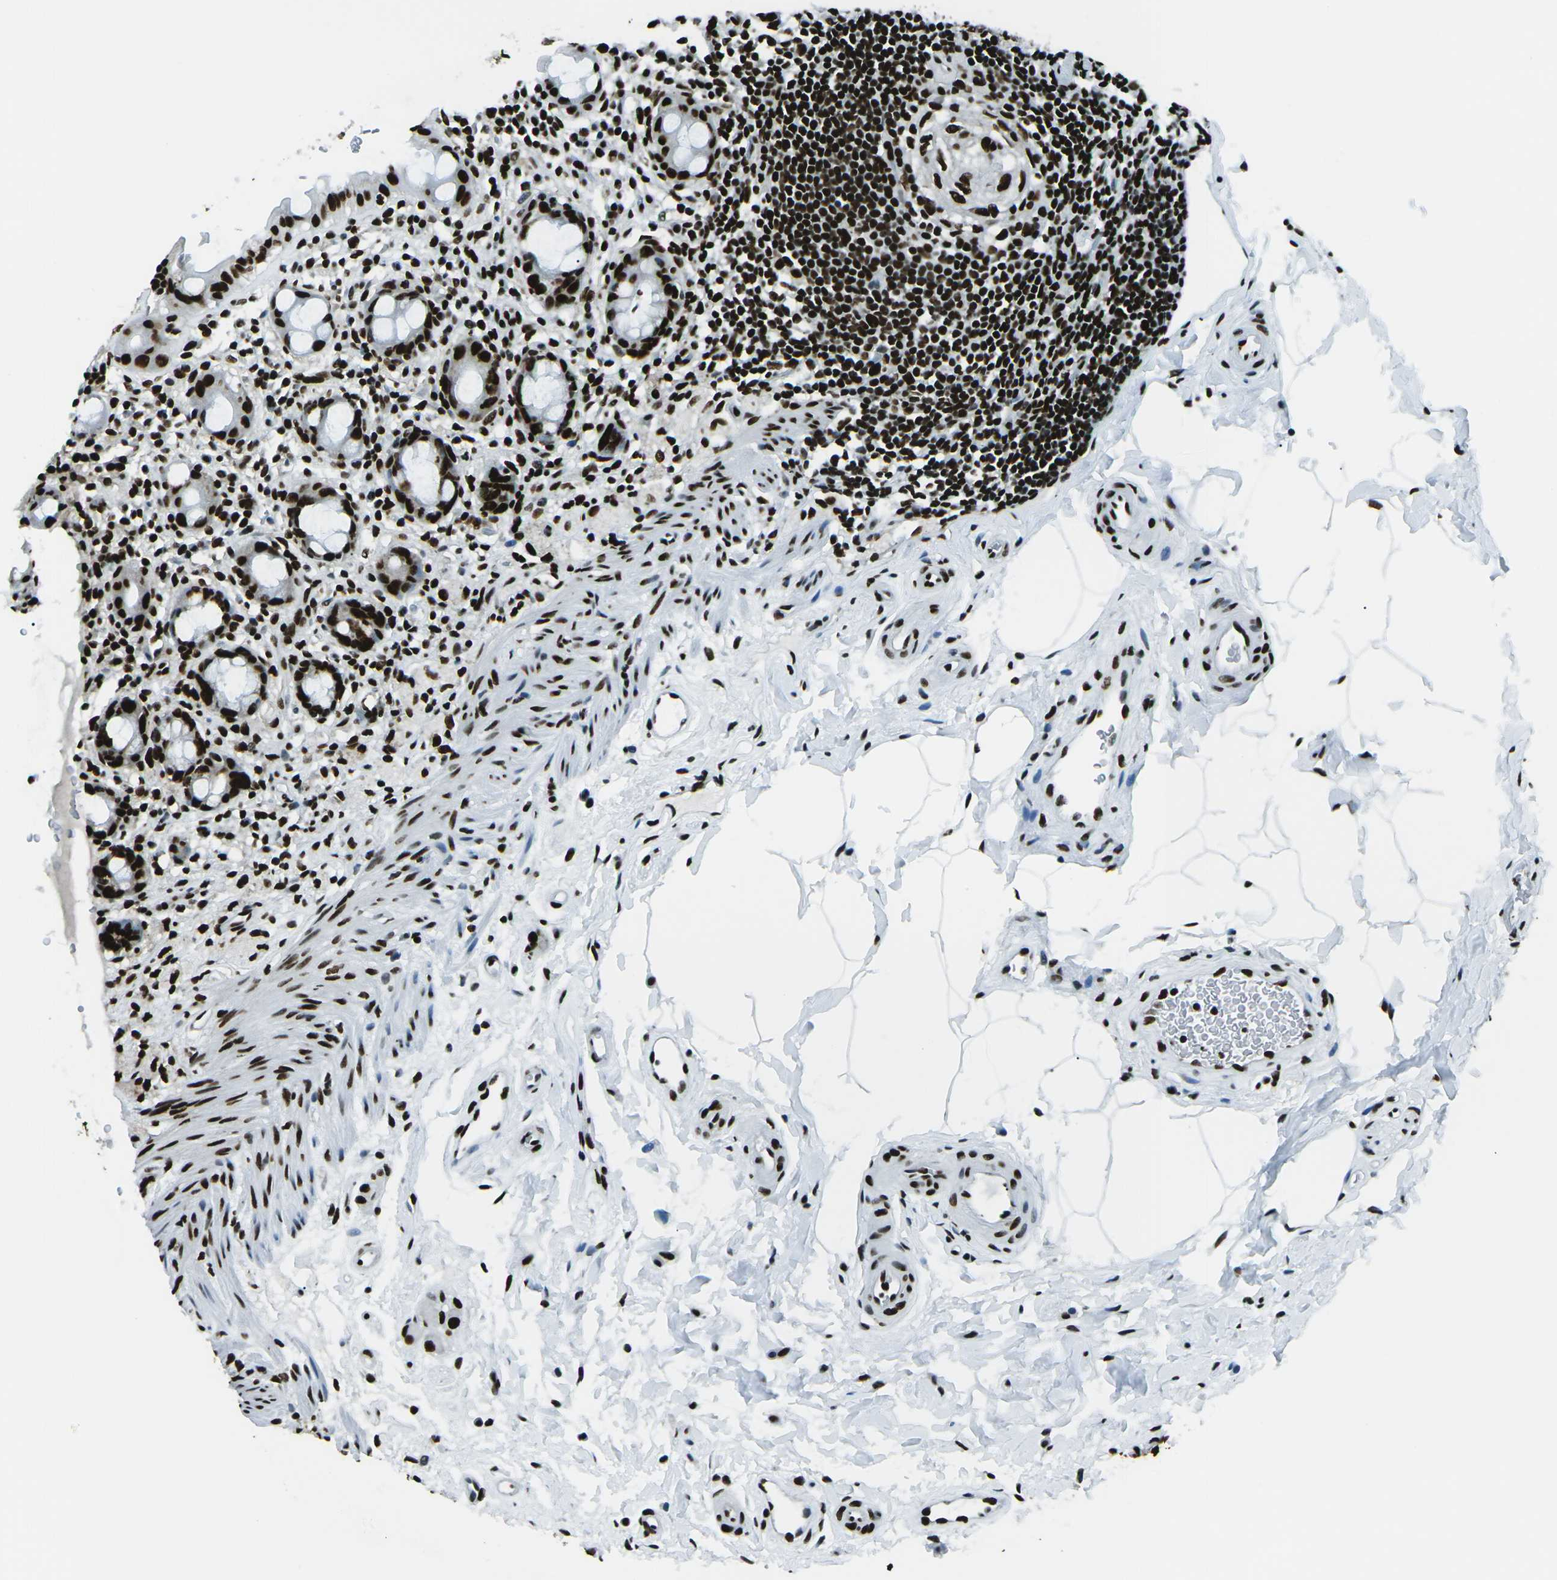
{"staining": {"intensity": "strong", "quantity": ">75%", "location": "nuclear"}, "tissue": "rectum", "cell_type": "Glandular cells", "image_type": "normal", "snomed": [{"axis": "morphology", "description": "Normal tissue, NOS"}, {"axis": "topography", "description": "Rectum"}], "caption": "Protein expression analysis of unremarkable rectum shows strong nuclear positivity in about >75% of glandular cells.", "gene": "HNRNPL", "patient": {"sex": "male", "age": 44}}